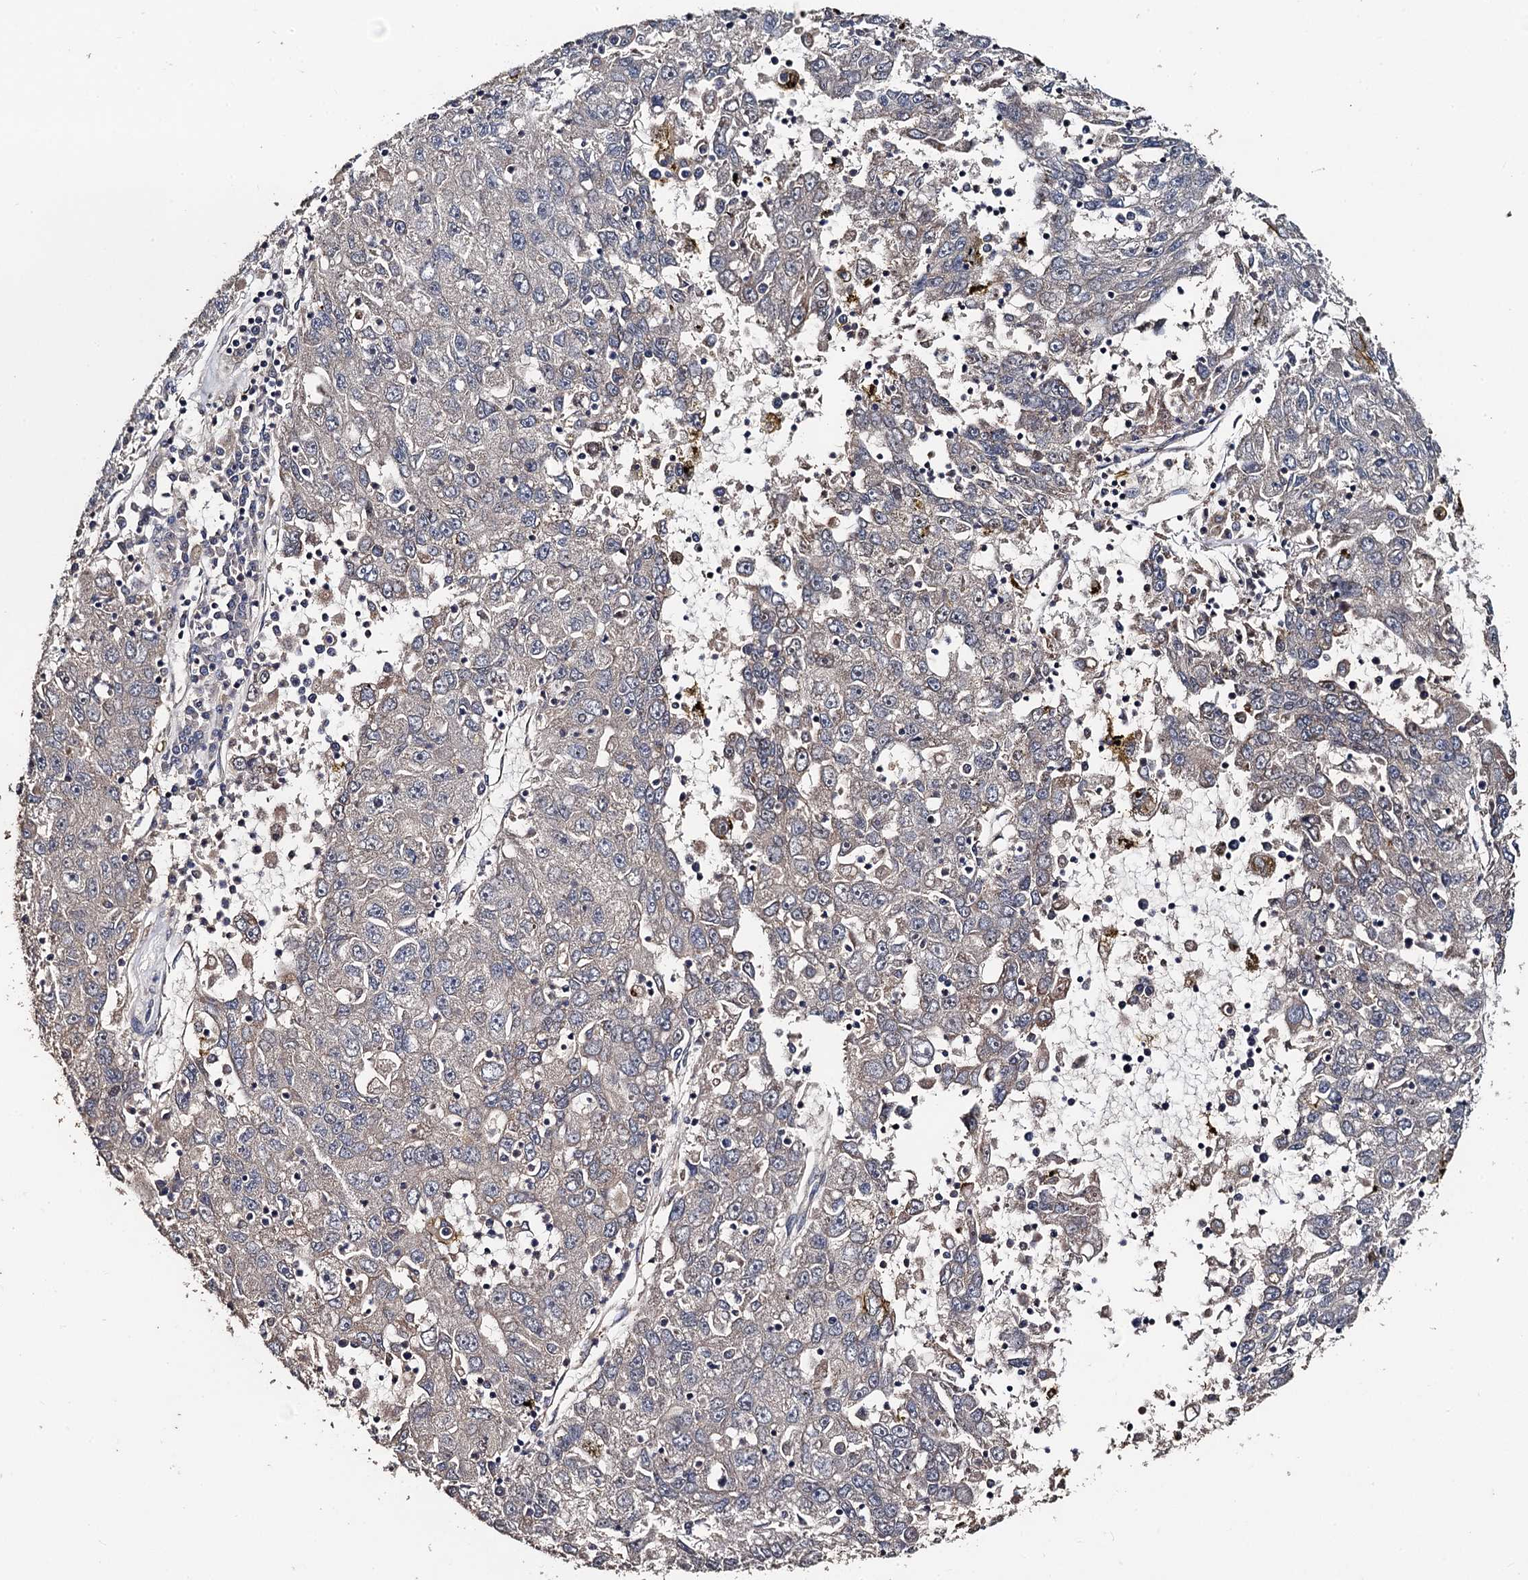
{"staining": {"intensity": "weak", "quantity": "<25%", "location": "cytoplasmic/membranous"}, "tissue": "liver cancer", "cell_type": "Tumor cells", "image_type": "cancer", "snomed": [{"axis": "morphology", "description": "Carcinoma, Hepatocellular, NOS"}, {"axis": "topography", "description": "Liver"}], "caption": "The micrograph displays no significant expression in tumor cells of liver cancer (hepatocellular carcinoma).", "gene": "PPTC7", "patient": {"sex": "male", "age": 49}}